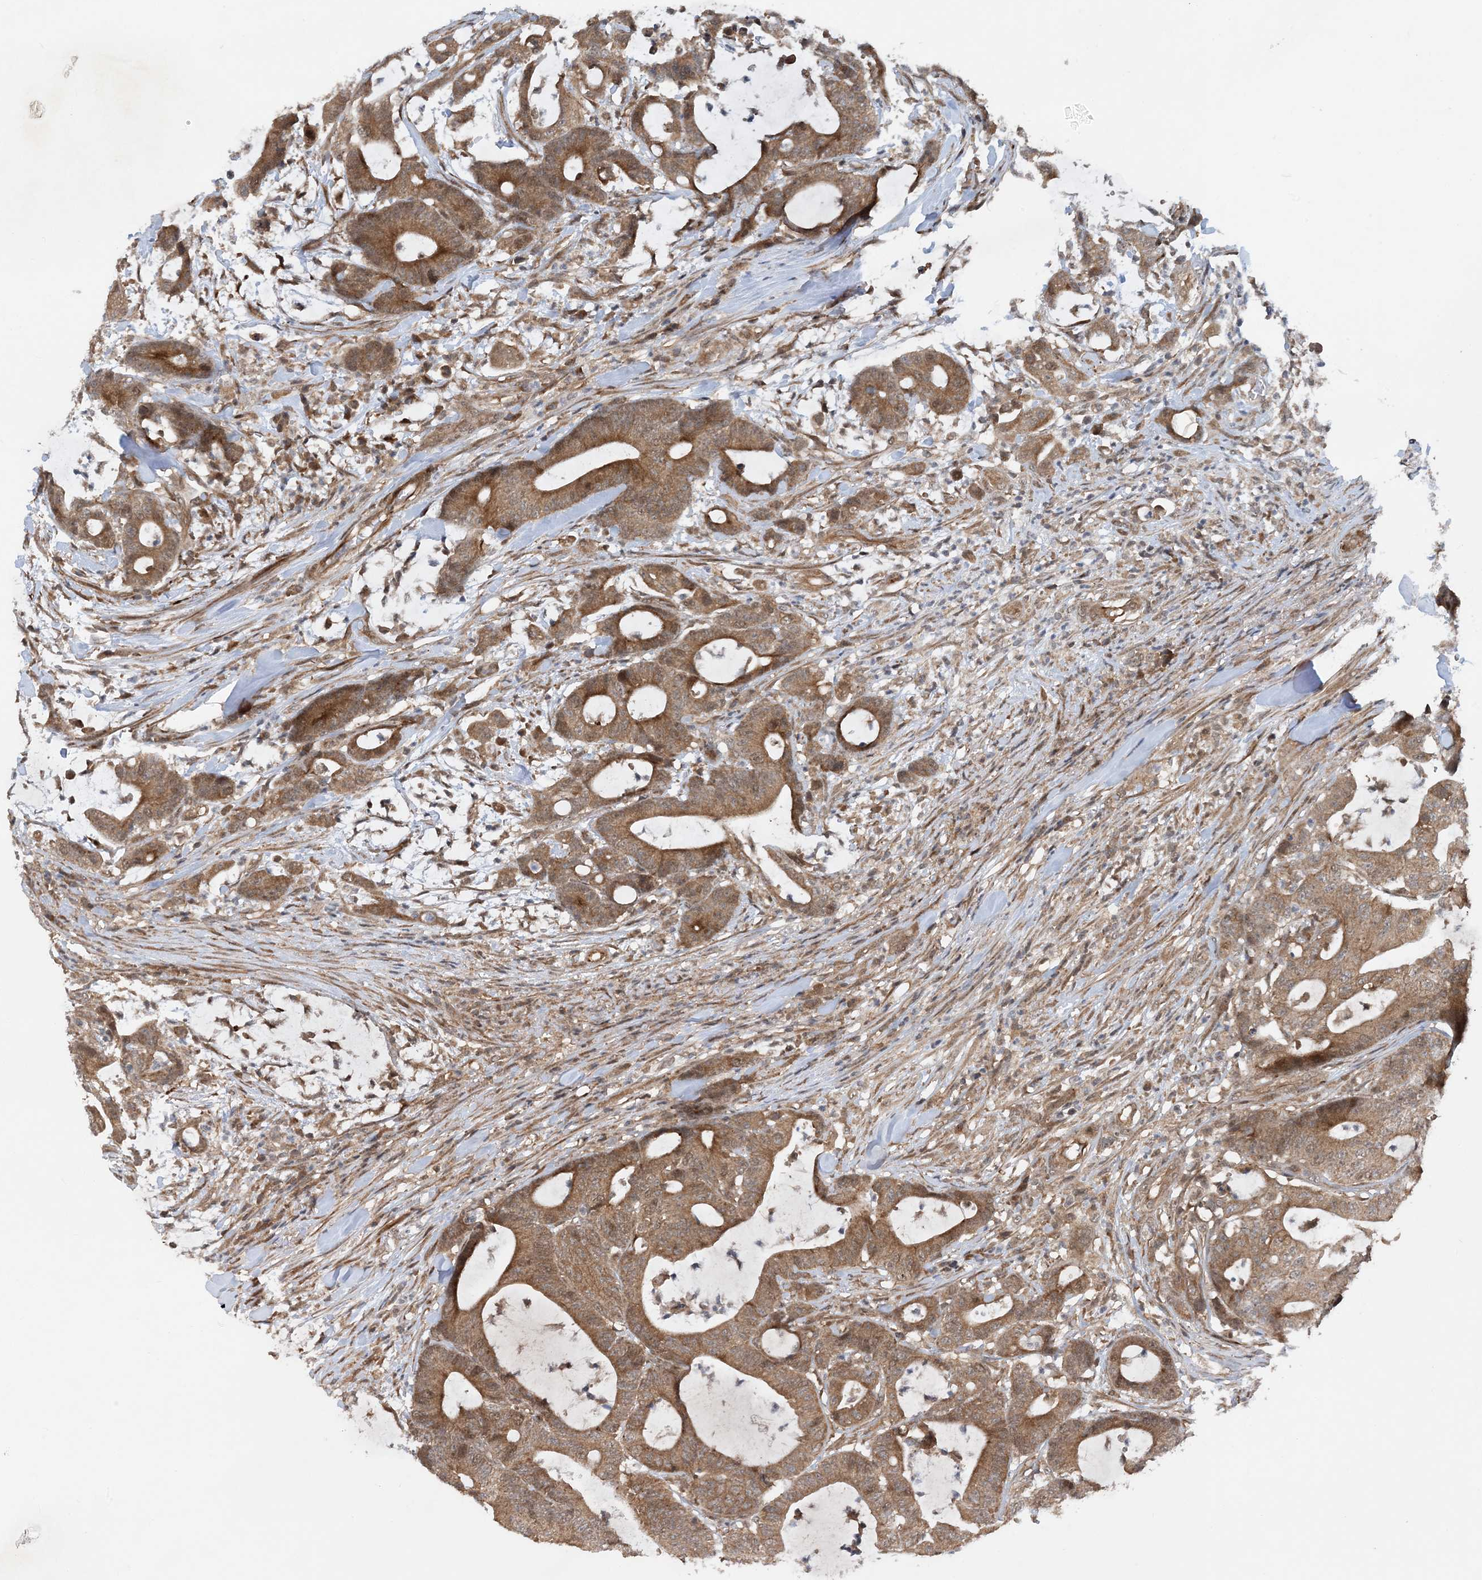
{"staining": {"intensity": "moderate", "quantity": ">75%", "location": "cytoplasmic/membranous"}, "tissue": "colorectal cancer", "cell_type": "Tumor cells", "image_type": "cancer", "snomed": [{"axis": "morphology", "description": "Adenocarcinoma, NOS"}, {"axis": "topography", "description": "Colon"}], "caption": "An image of adenocarcinoma (colorectal) stained for a protein demonstrates moderate cytoplasmic/membranous brown staining in tumor cells.", "gene": "HEMK1", "patient": {"sex": "female", "age": 84}}